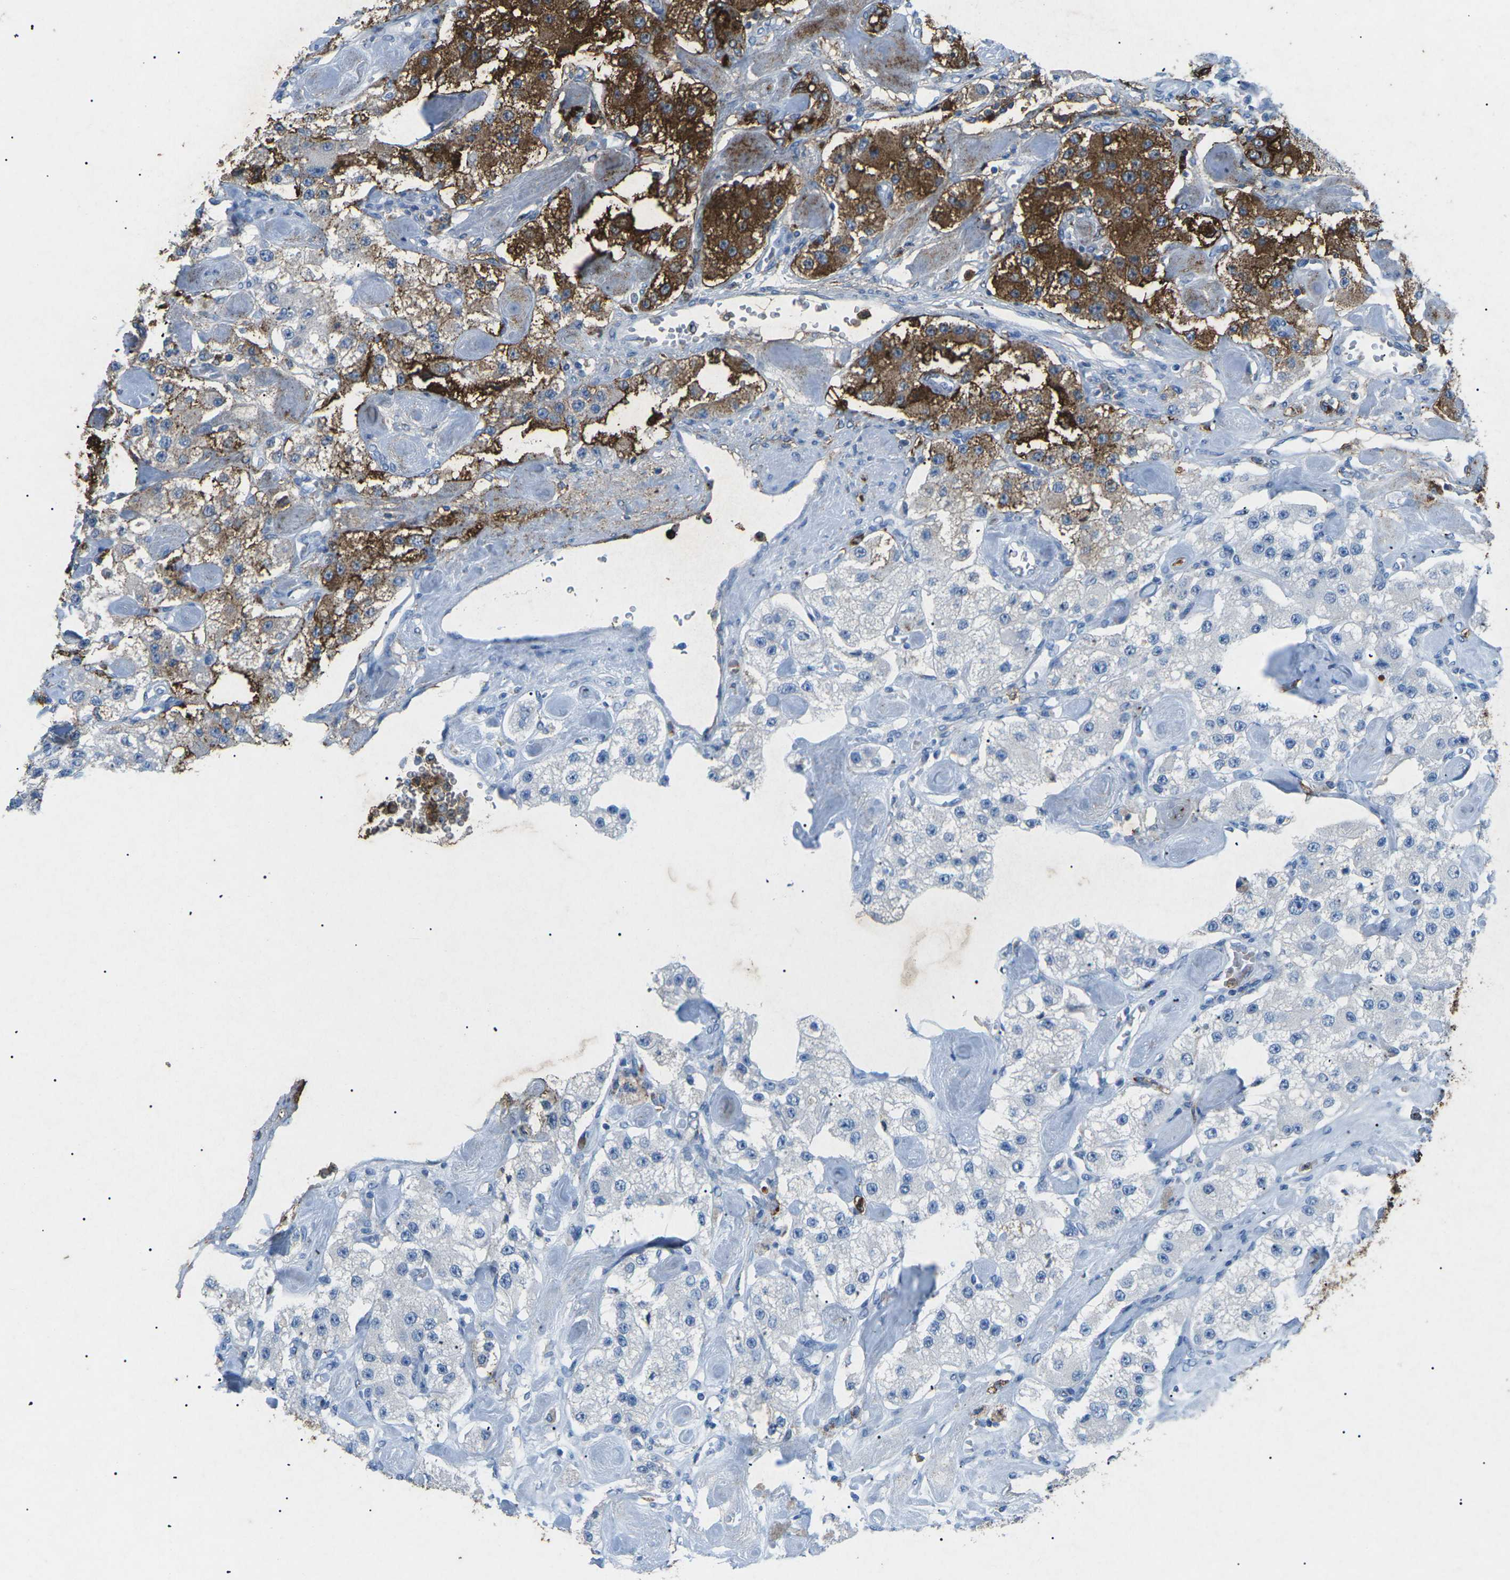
{"staining": {"intensity": "strong", "quantity": "25%-75%", "location": "cytoplasmic/membranous"}, "tissue": "carcinoid", "cell_type": "Tumor cells", "image_type": "cancer", "snomed": [{"axis": "morphology", "description": "Carcinoid, malignant, NOS"}, {"axis": "topography", "description": "Pancreas"}], "caption": "Malignant carcinoid stained with DAB immunohistochemistry reveals high levels of strong cytoplasmic/membranous positivity in approximately 25%-75% of tumor cells. (IHC, brightfield microscopy, high magnification).", "gene": "CTAGE1", "patient": {"sex": "male", "age": 41}}